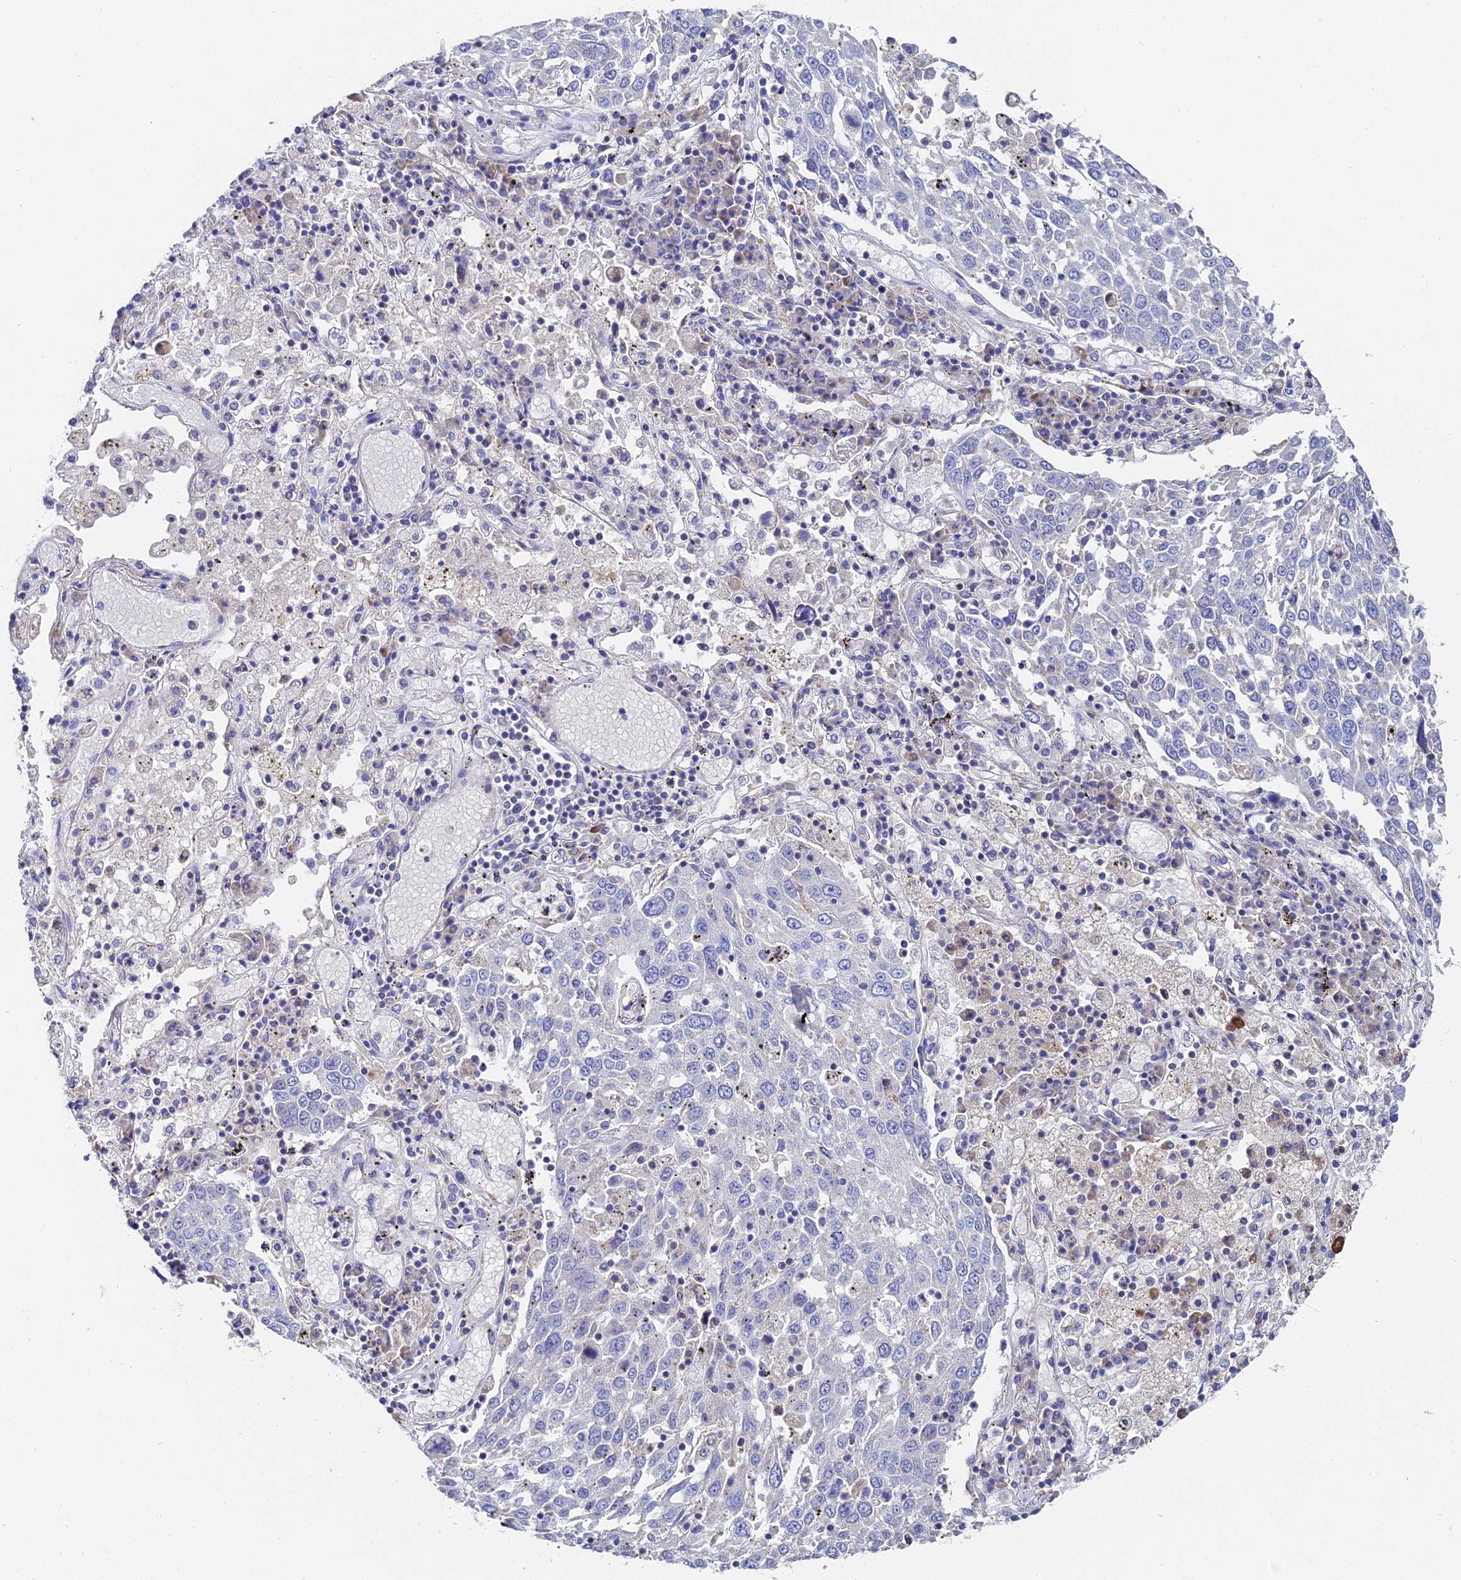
{"staining": {"intensity": "negative", "quantity": "none", "location": "none"}, "tissue": "lung cancer", "cell_type": "Tumor cells", "image_type": "cancer", "snomed": [{"axis": "morphology", "description": "Squamous cell carcinoma, NOS"}, {"axis": "topography", "description": "Lung"}], "caption": "An IHC micrograph of lung squamous cell carcinoma is shown. There is no staining in tumor cells of lung squamous cell carcinoma.", "gene": "UBE2L3", "patient": {"sex": "male", "age": 65}}